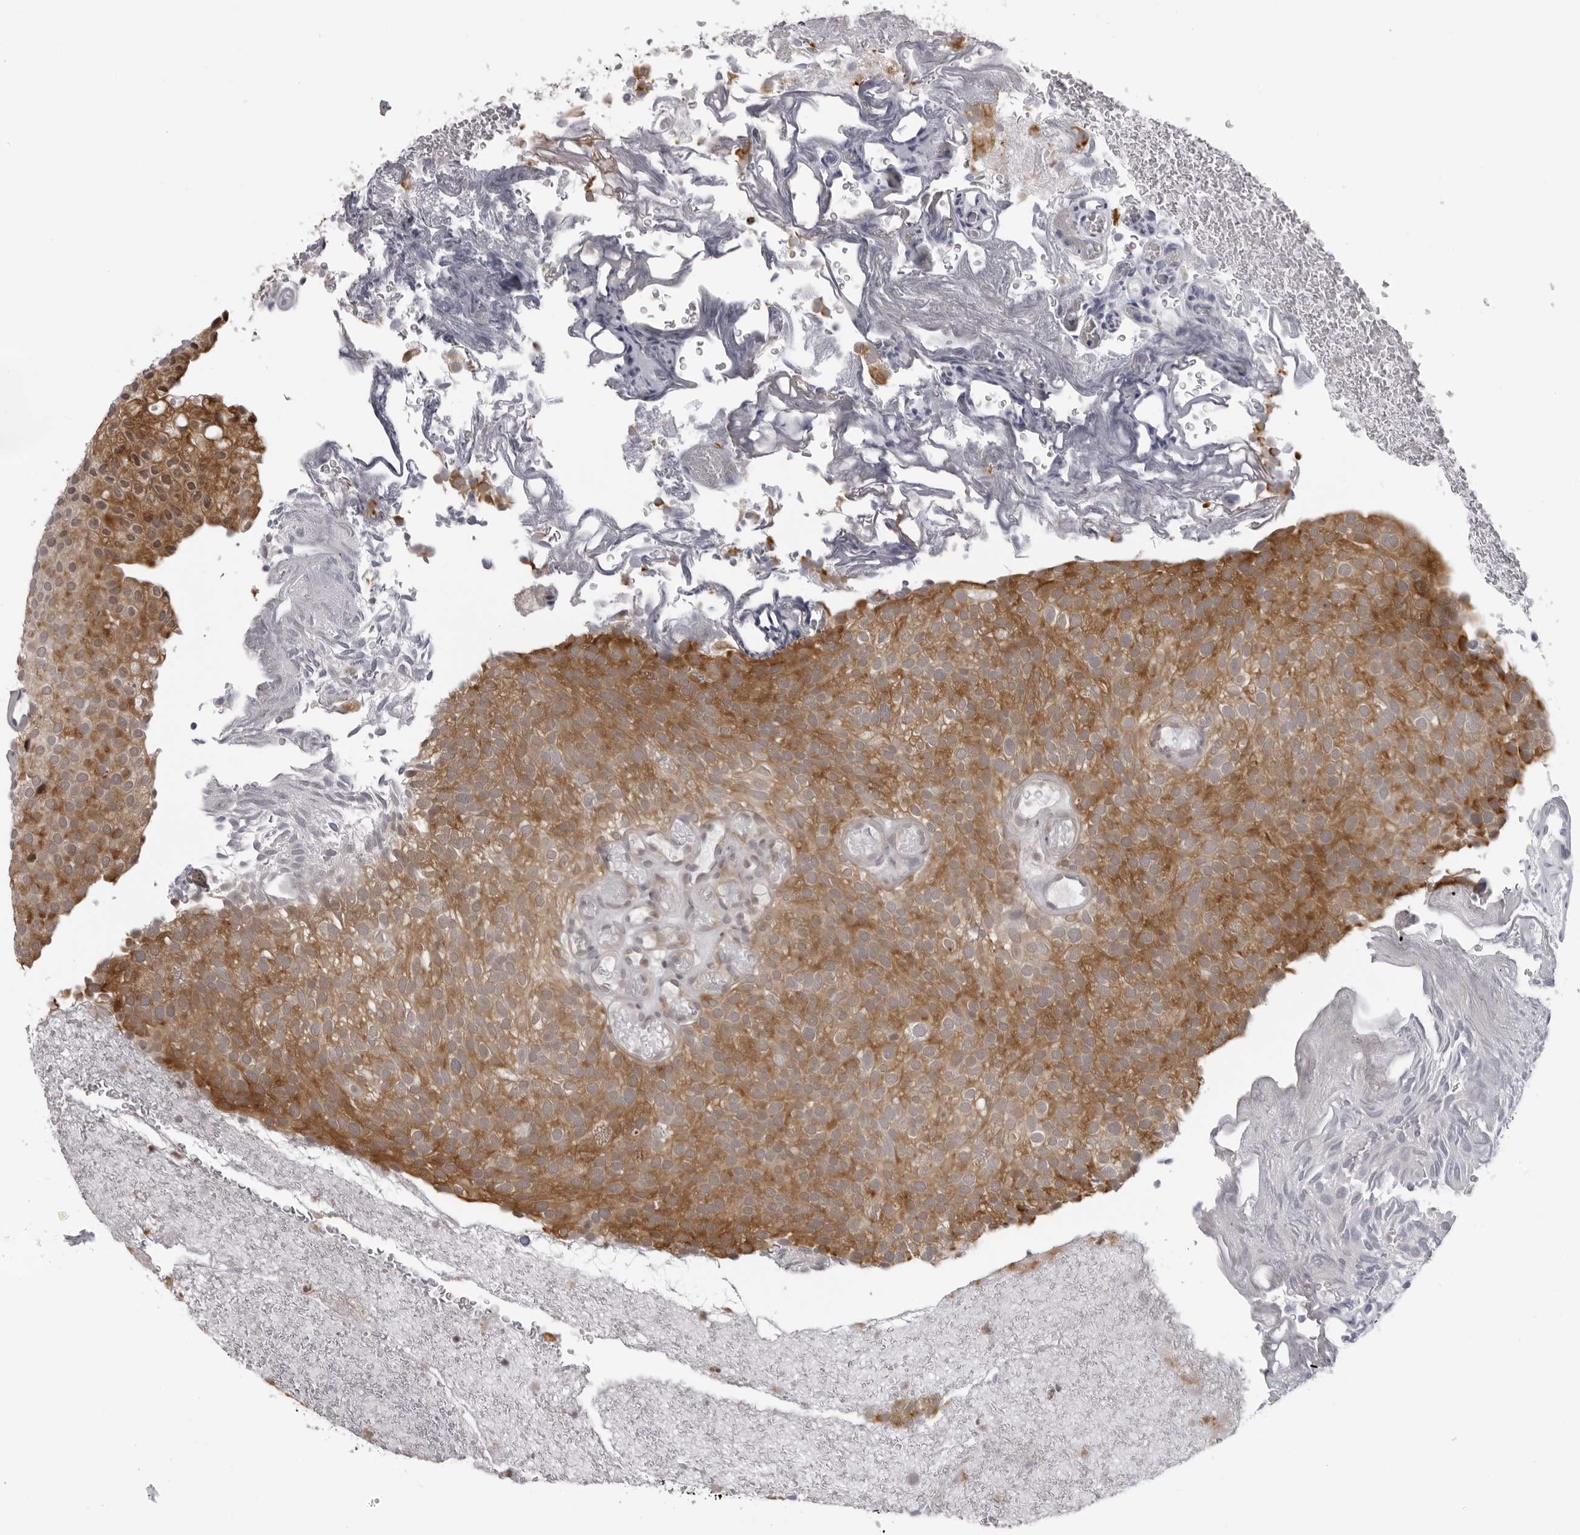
{"staining": {"intensity": "moderate", "quantity": ">75%", "location": "cytoplasmic/membranous"}, "tissue": "urothelial cancer", "cell_type": "Tumor cells", "image_type": "cancer", "snomed": [{"axis": "morphology", "description": "Urothelial carcinoma, Low grade"}, {"axis": "topography", "description": "Urinary bladder"}], "caption": "Tumor cells display medium levels of moderate cytoplasmic/membranous expression in approximately >75% of cells in human urothelial cancer.", "gene": "MRPS15", "patient": {"sex": "male", "age": 78}}